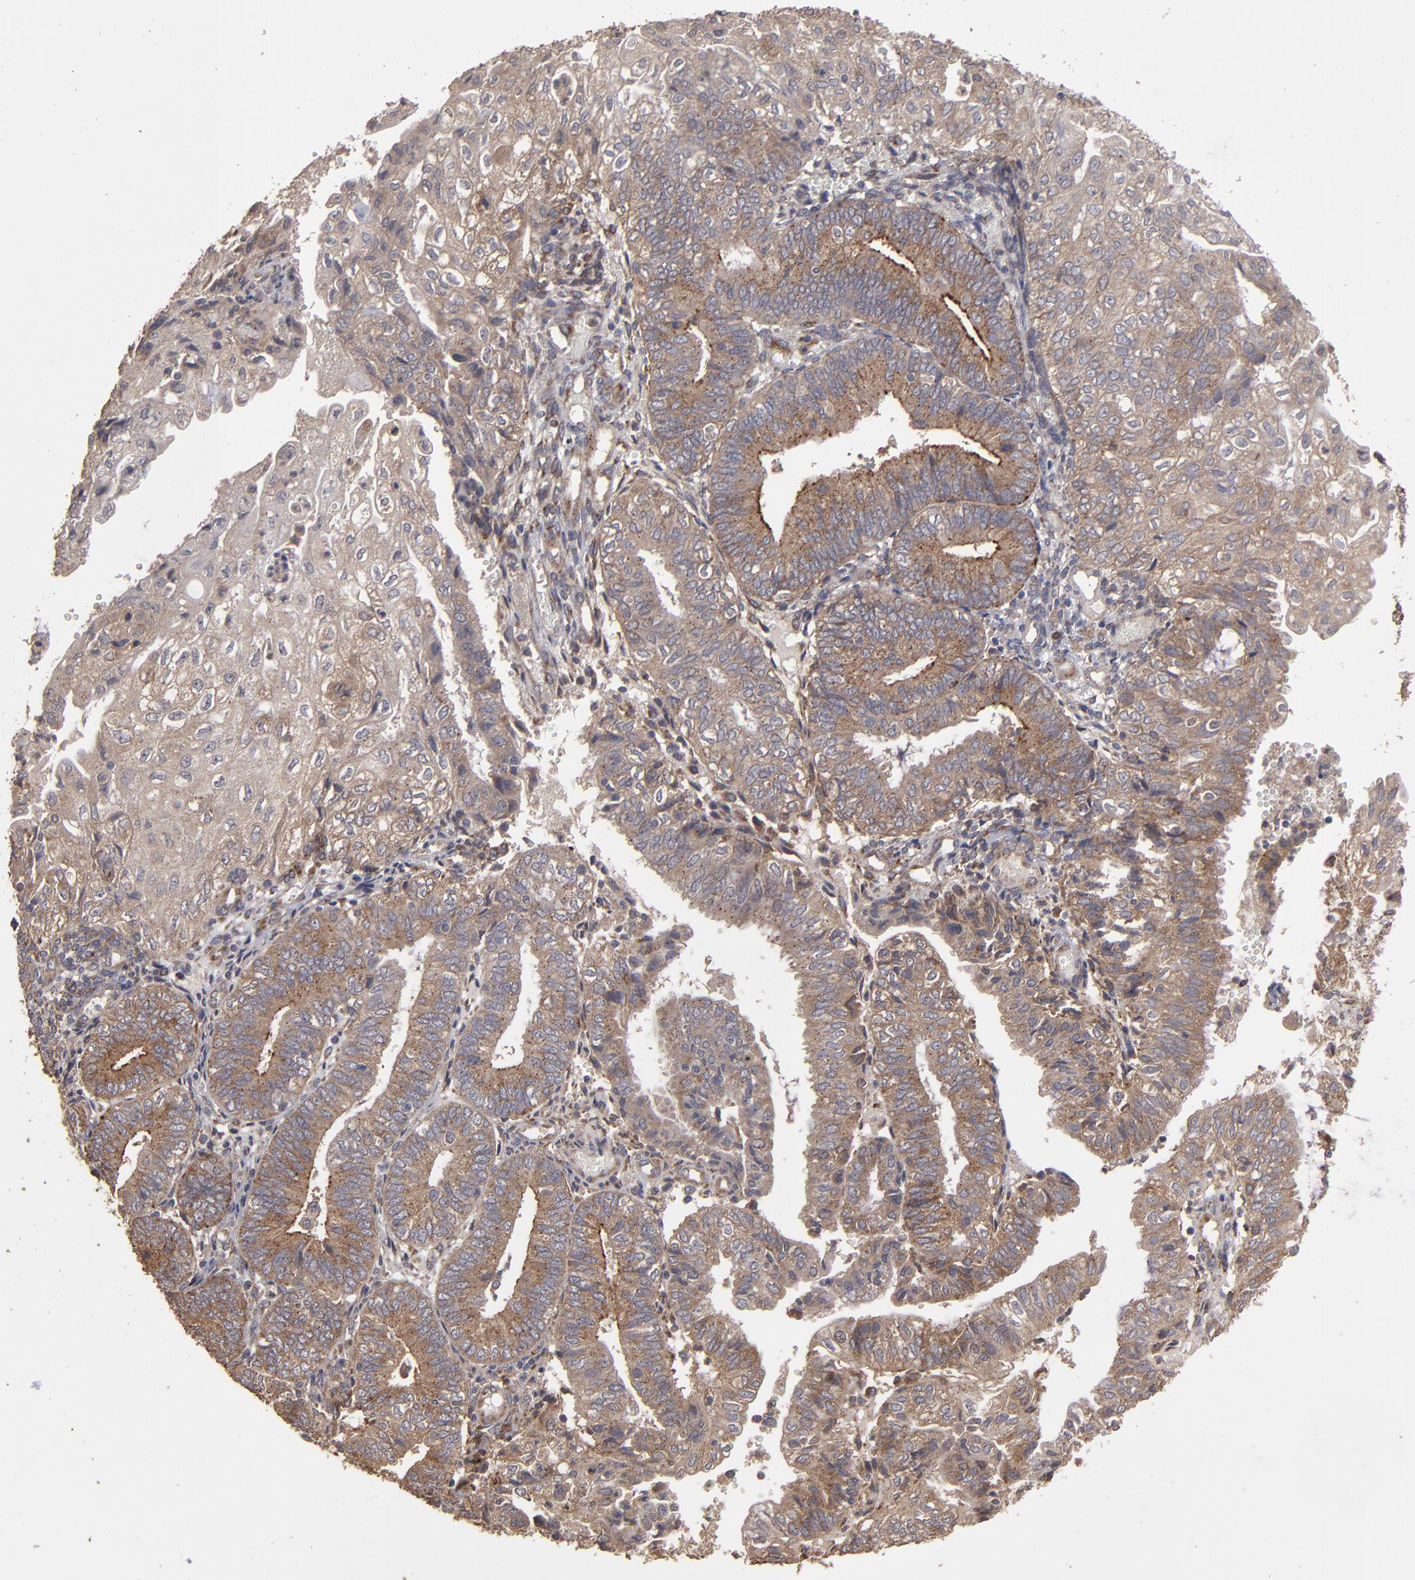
{"staining": {"intensity": "moderate", "quantity": "<25%", "location": "cytoplasmic/membranous"}, "tissue": "endometrial cancer", "cell_type": "Tumor cells", "image_type": "cancer", "snomed": [{"axis": "morphology", "description": "Adenocarcinoma, NOS"}, {"axis": "topography", "description": "Endometrium"}], "caption": "Adenocarcinoma (endometrial) stained with a brown dye demonstrates moderate cytoplasmic/membranous positive staining in about <25% of tumor cells.", "gene": "MMP2", "patient": {"sex": "female", "age": 55}}